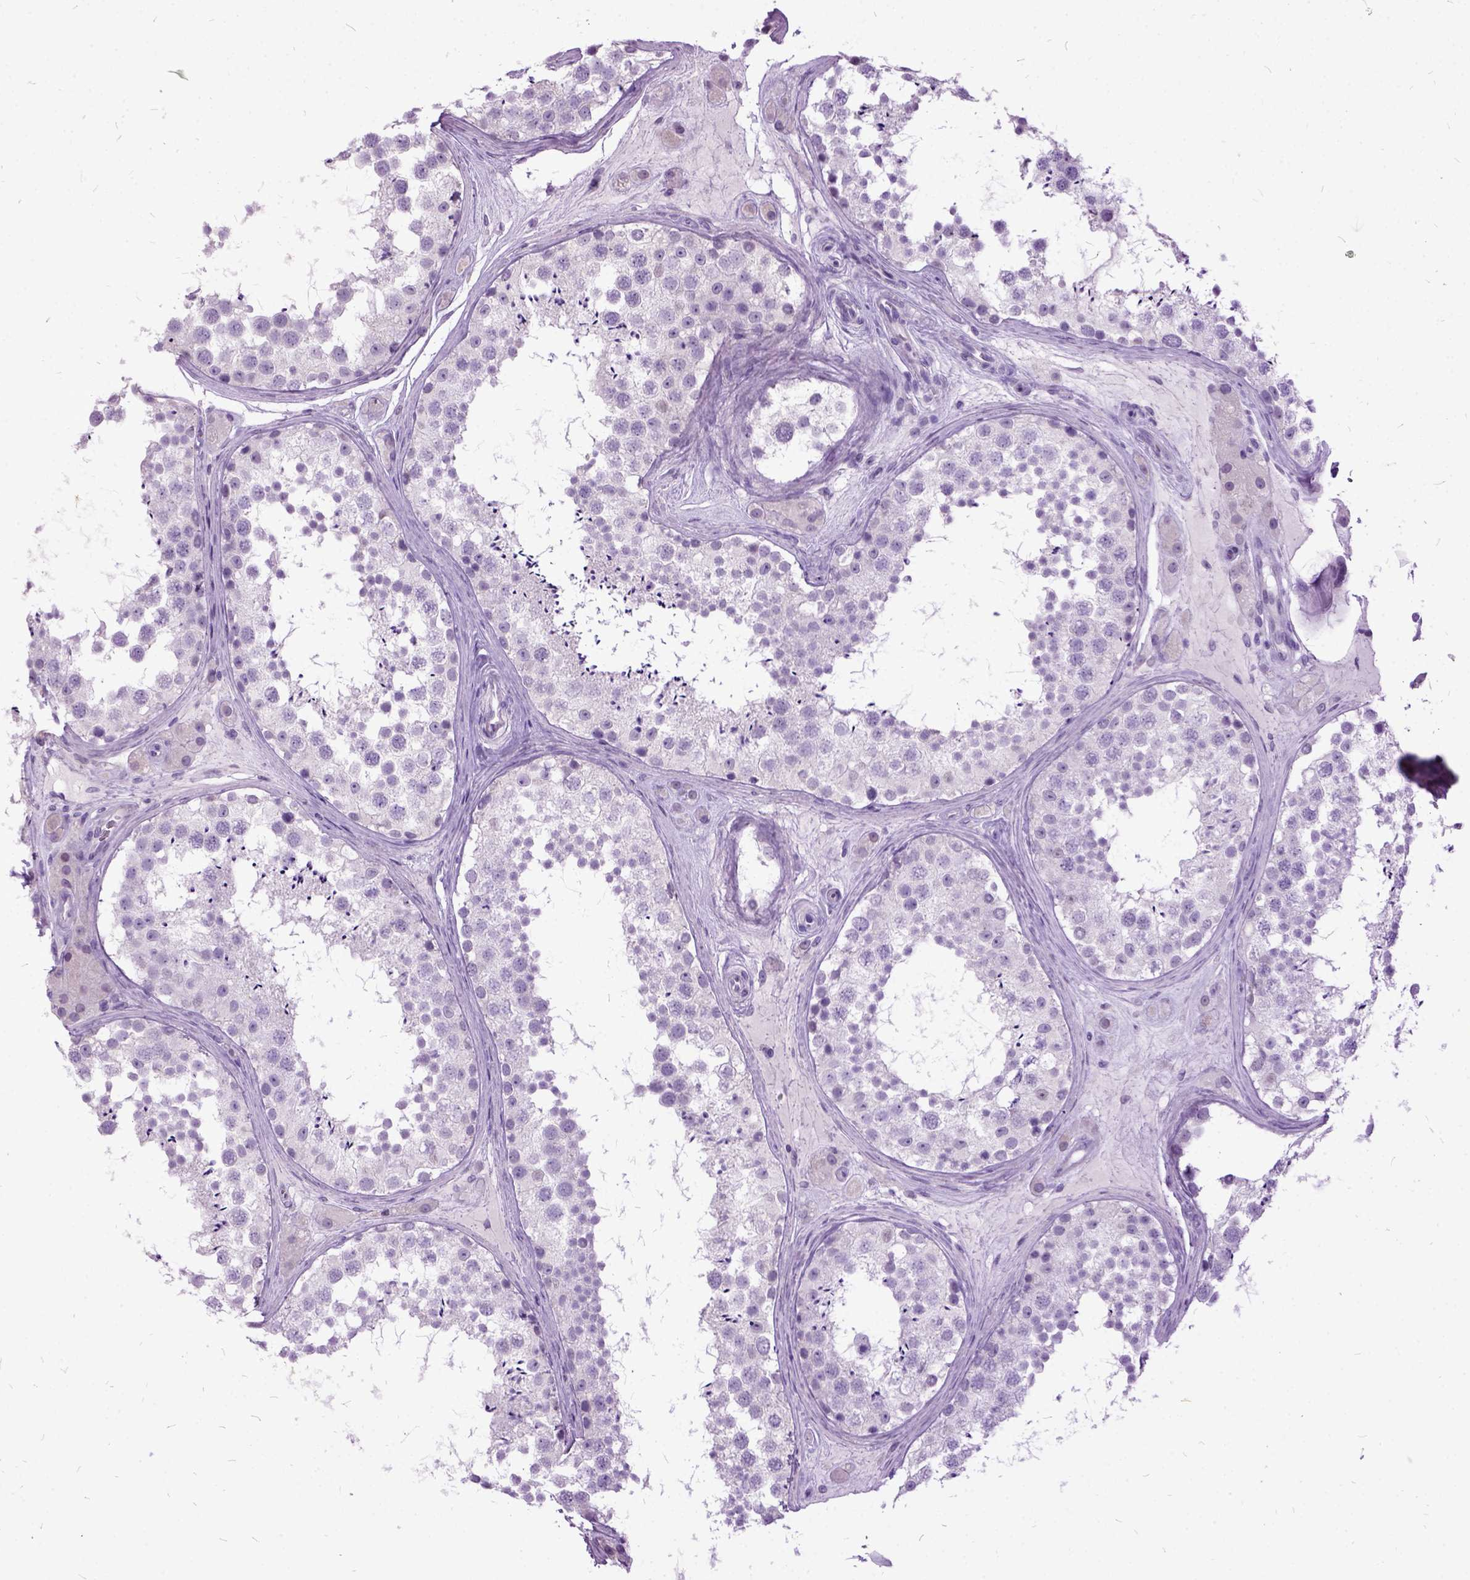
{"staining": {"intensity": "negative", "quantity": "none", "location": "none"}, "tissue": "testis", "cell_type": "Cells in seminiferous ducts", "image_type": "normal", "snomed": [{"axis": "morphology", "description": "Normal tissue, NOS"}, {"axis": "topography", "description": "Testis"}], "caption": "The micrograph shows no significant expression in cells in seminiferous ducts of testis. (DAB immunohistochemistry, high magnification).", "gene": "MME", "patient": {"sex": "male", "age": 41}}